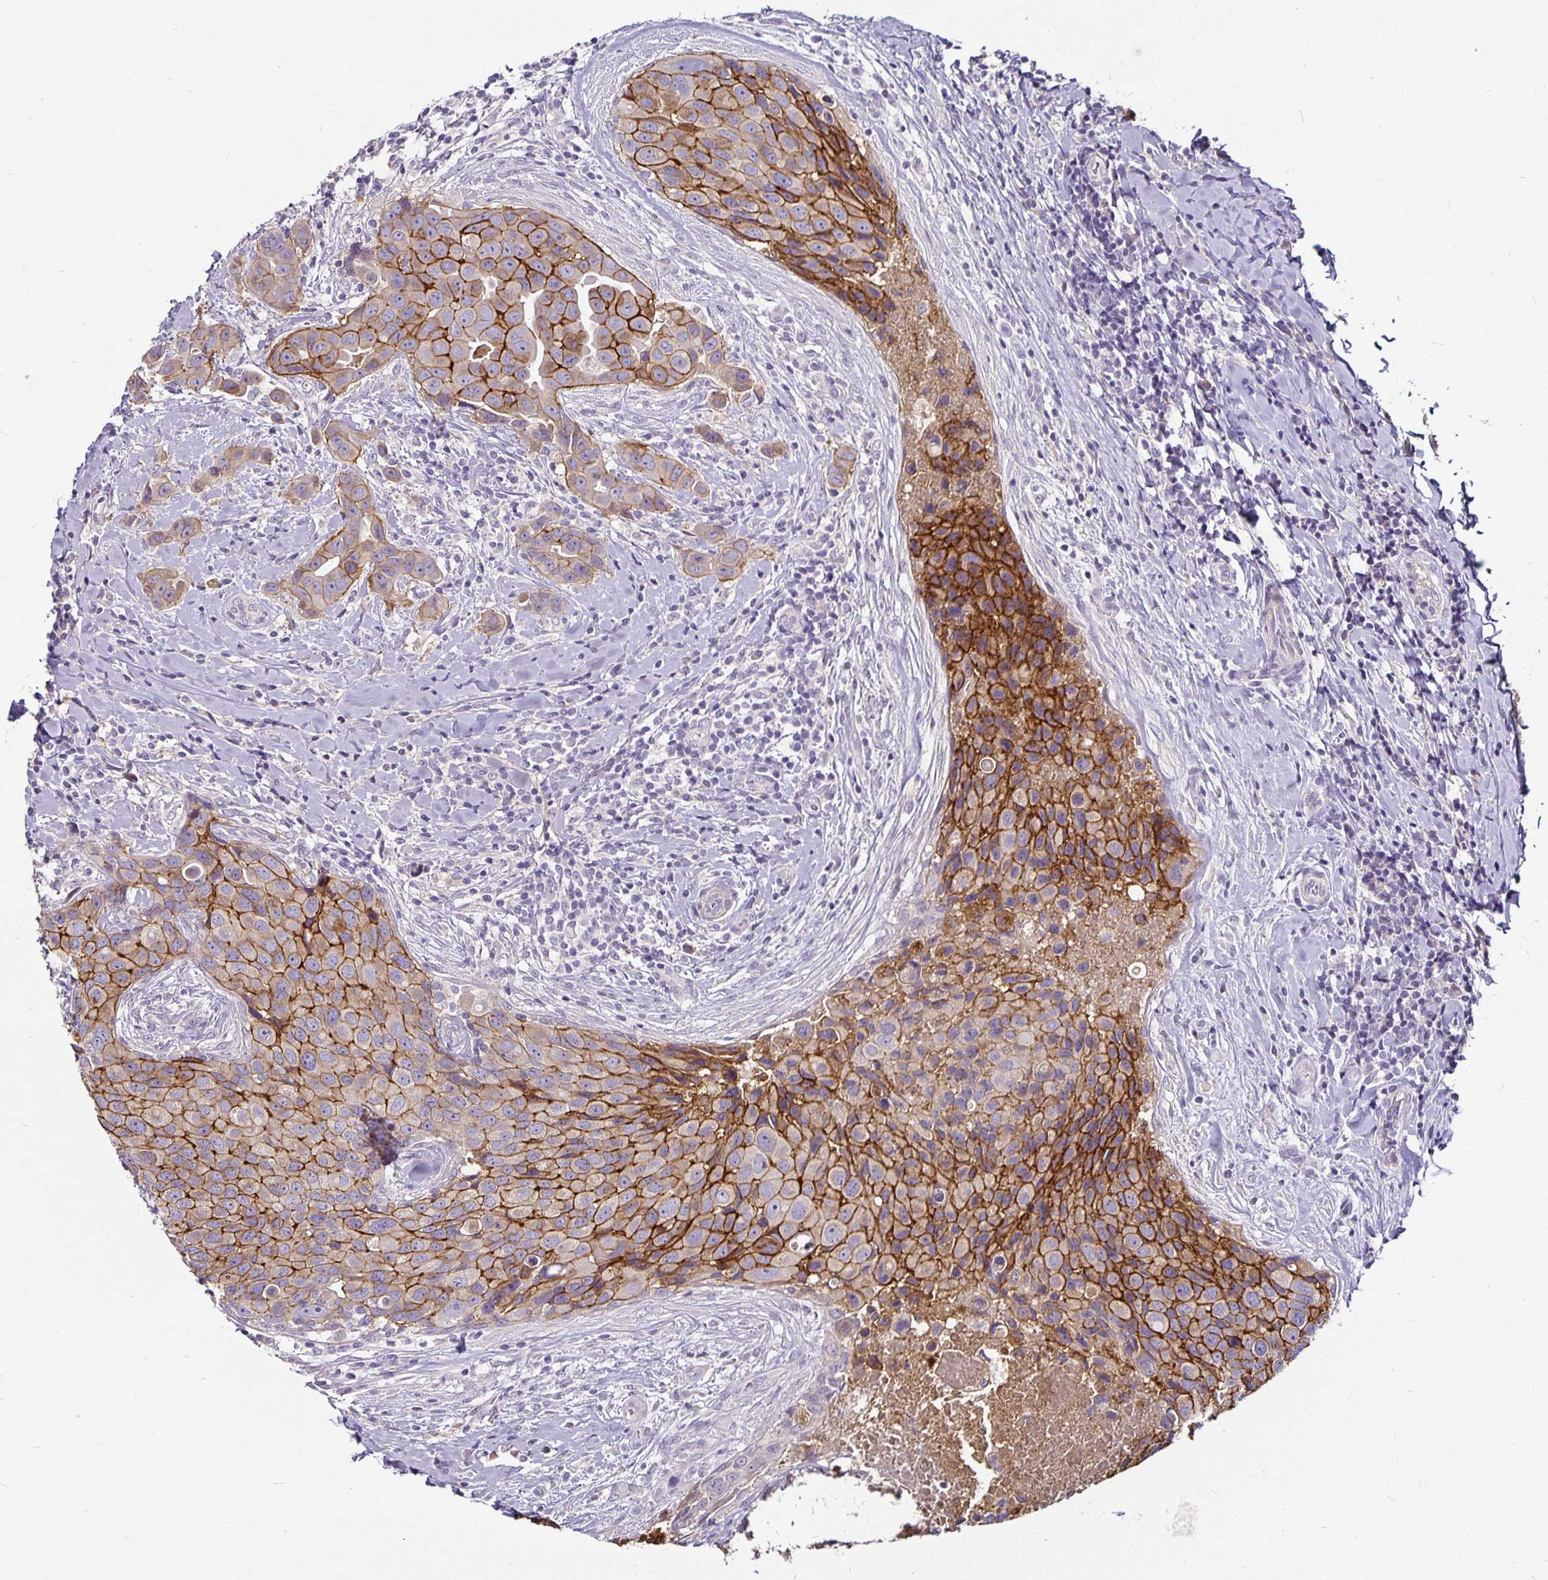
{"staining": {"intensity": "moderate", "quantity": ">75%", "location": "cytoplasmic/membranous"}, "tissue": "breast cancer", "cell_type": "Tumor cells", "image_type": "cancer", "snomed": [{"axis": "morphology", "description": "Duct carcinoma"}, {"axis": "topography", "description": "Breast"}], "caption": "Moderate cytoplasmic/membranous staining for a protein is seen in about >75% of tumor cells of intraductal carcinoma (breast) using immunohistochemistry (IHC).", "gene": "CA12", "patient": {"sex": "female", "age": 24}}